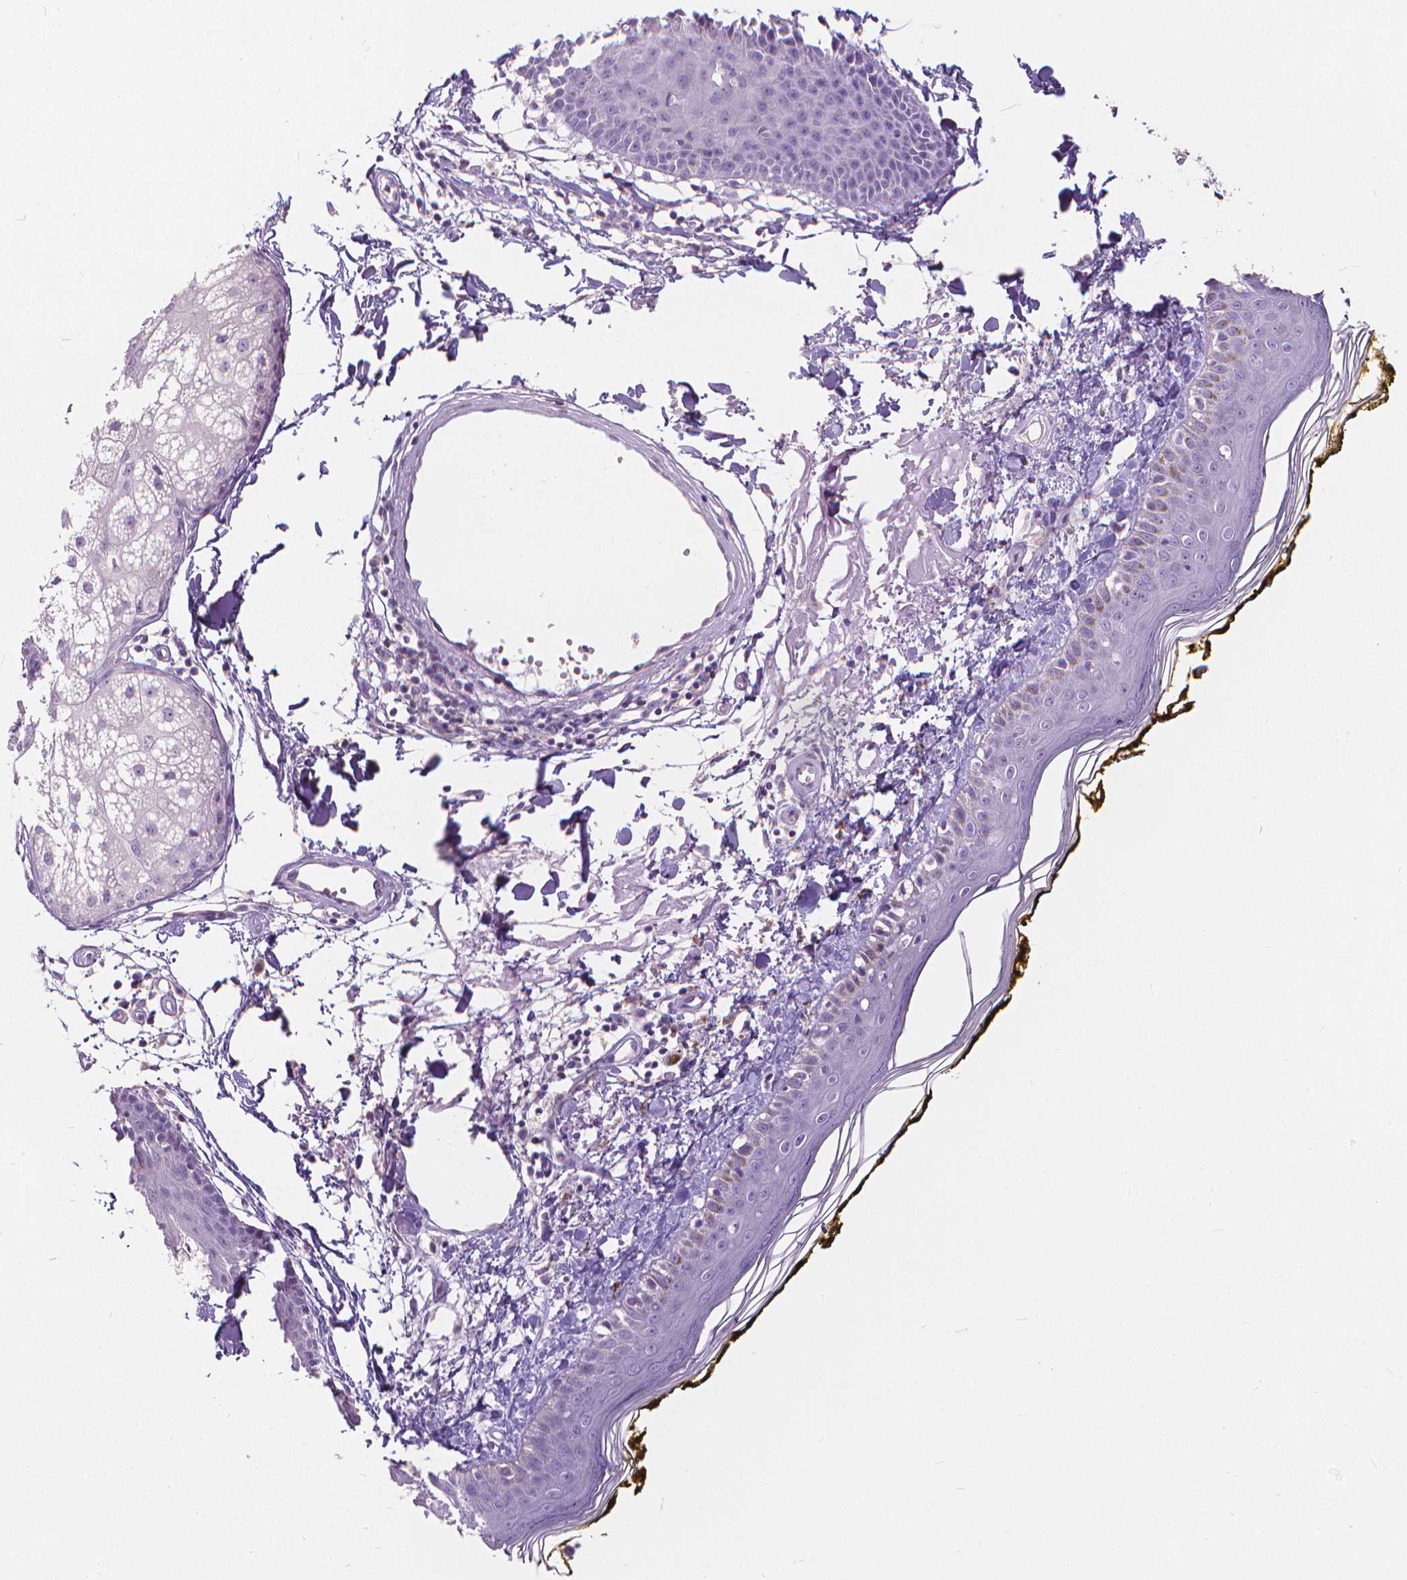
{"staining": {"intensity": "negative", "quantity": "none", "location": "none"}, "tissue": "skin", "cell_type": "Fibroblasts", "image_type": "normal", "snomed": [{"axis": "morphology", "description": "Normal tissue, NOS"}, {"axis": "topography", "description": "Skin"}], "caption": "This micrograph is of unremarkable skin stained with IHC to label a protein in brown with the nuclei are counter-stained blue. There is no positivity in fibroblasts.", "gene": "CD4", "patient": {"sex": "male", "age": 76}}